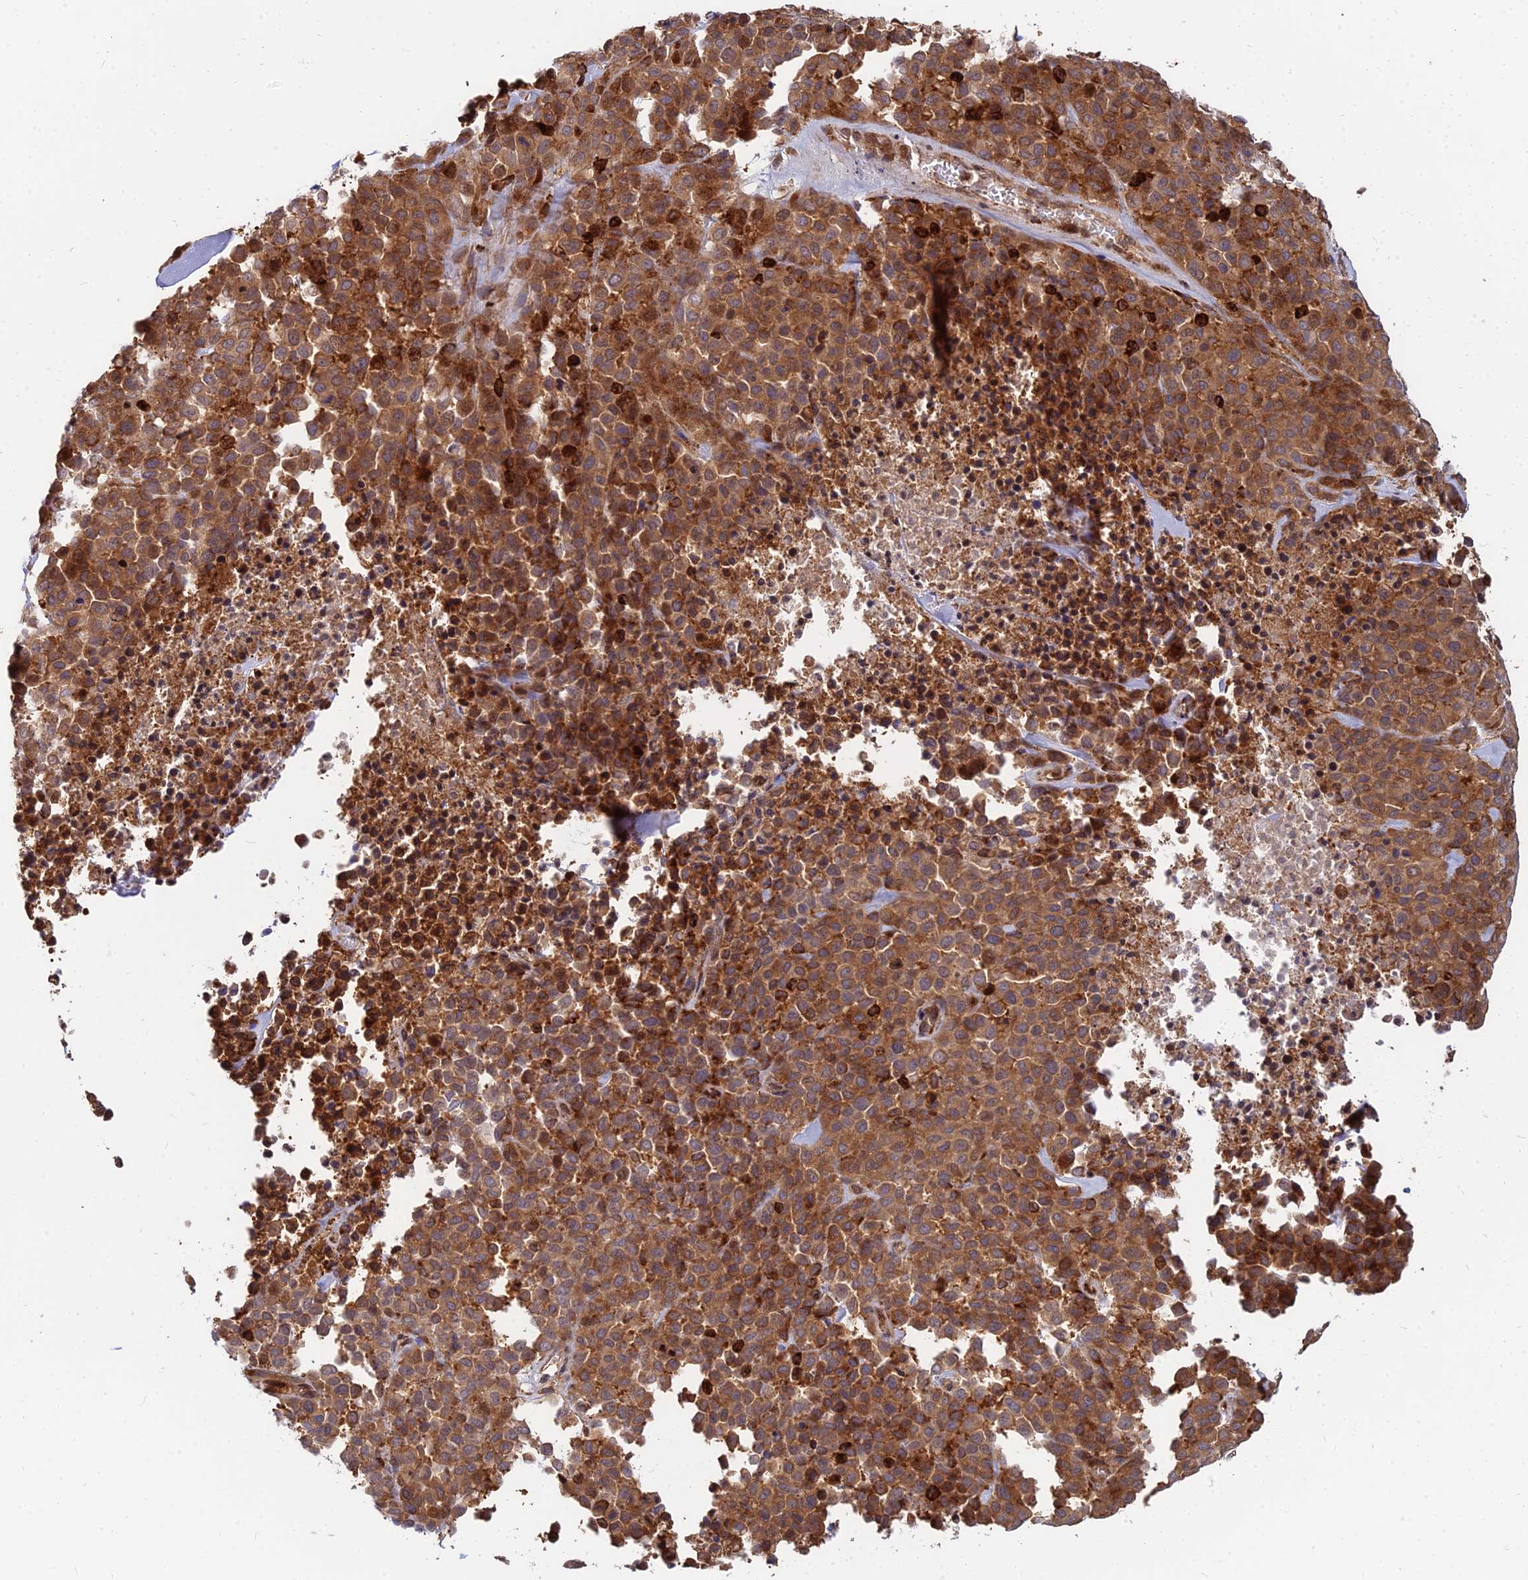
{"staining": {"intensity": "strong", "quantity": ">75%", "location": "cytoplasmic/membranous"}, "tissue": "melanoma", "cell_type": "Tumor cells", "image_type": "cancer", "snomed": [{"axis": "morphology", "description": "Malignant melanoma, Metastatic site"}, {"axis": "topography", "description": "Skin"}], "caption": "Immunohistochemistry (IHC) histopathology image of human melanoma stained for a protein (brown), which reveals high levels of strong cytoplasmic/membranous positivity in about >75% of tumor cells.", "gene": "CCT6B", "patient": {"sex": "female", "age": 81}}